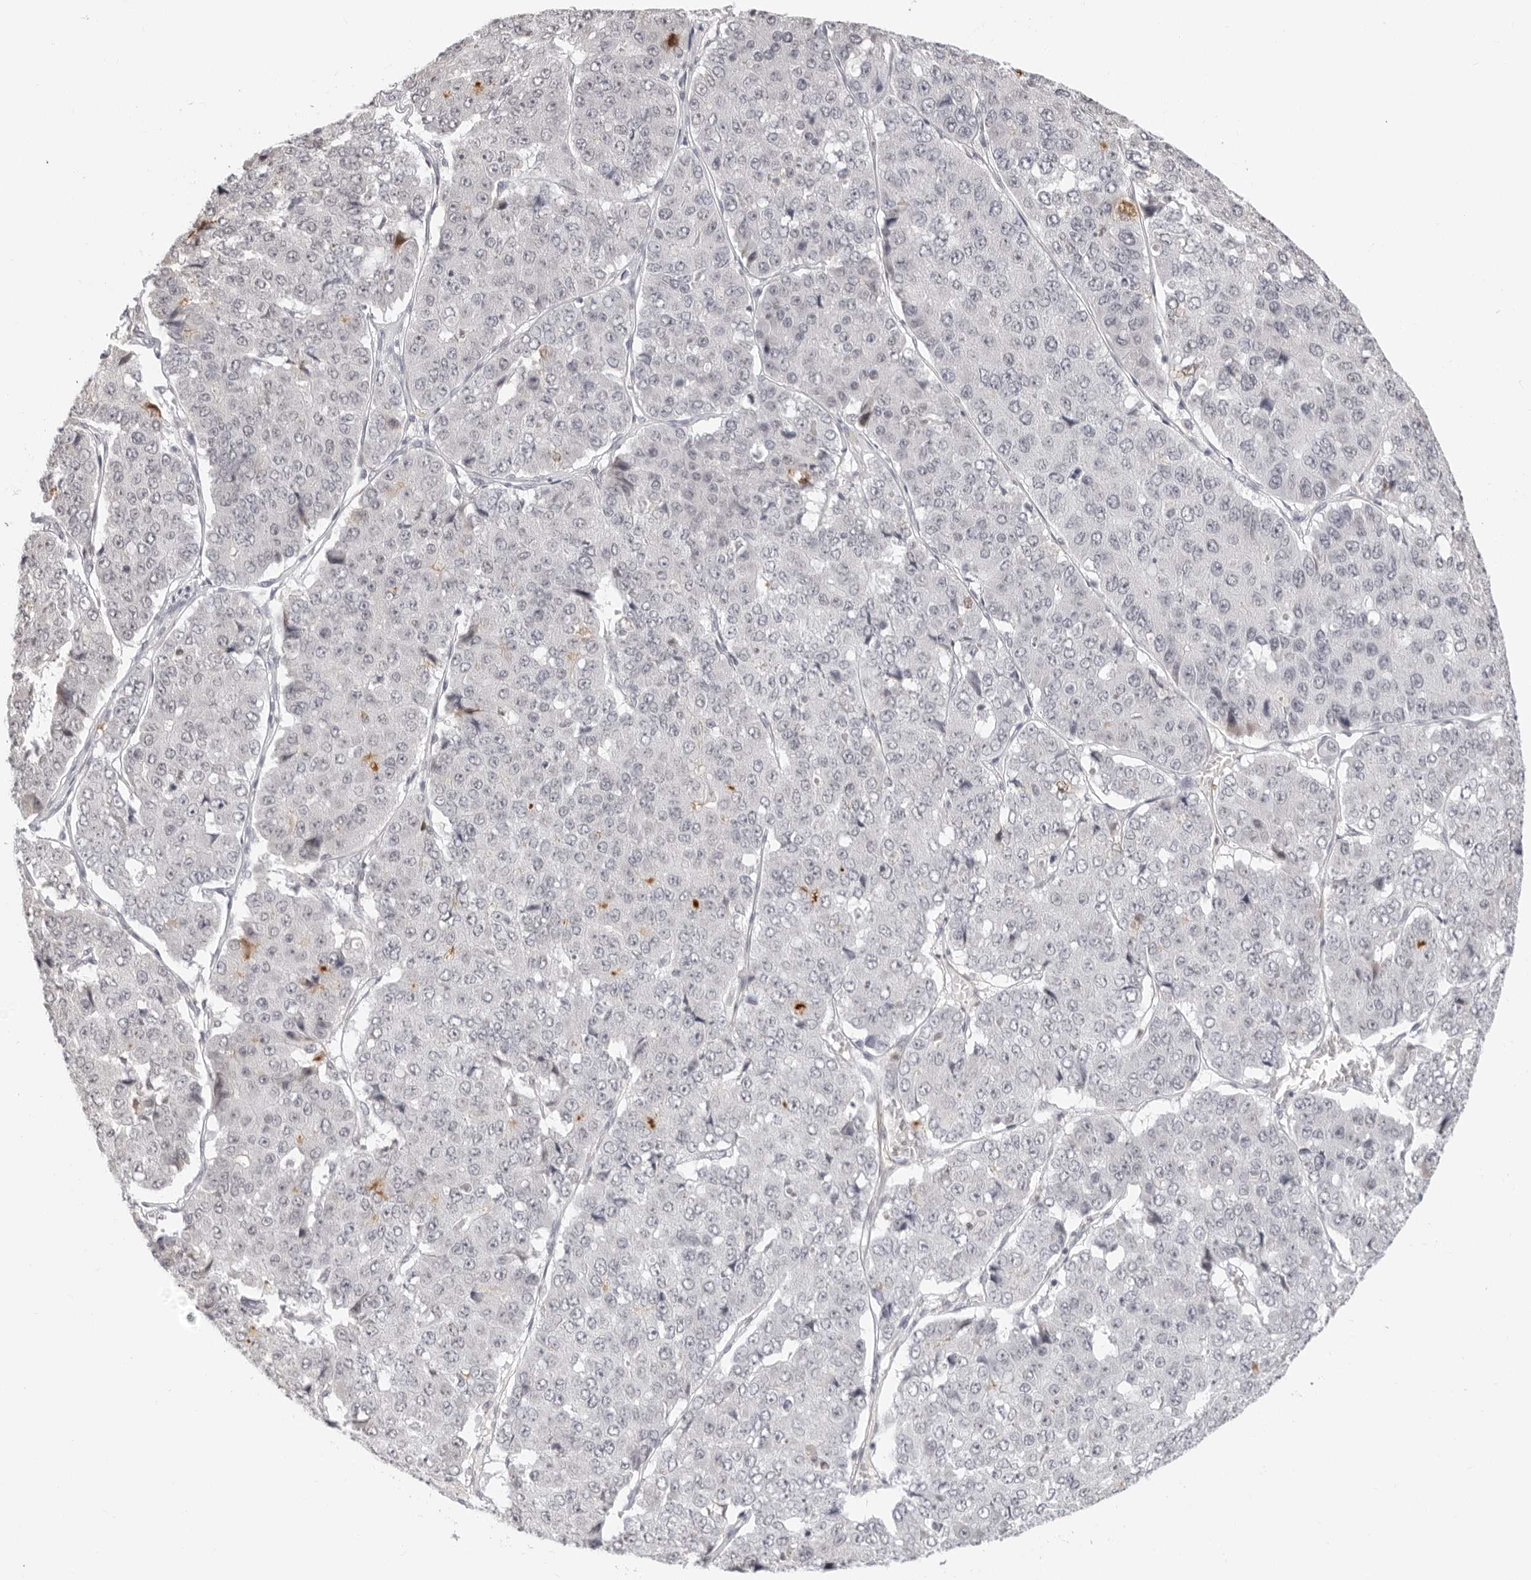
{"staining": {"intensity": "negative", "quantity": "none", "location": "none"}, "tissue": "pancreatic cancer", "cell_type": "Tumor cells", "image_type": "cancer", "snomed": [{"axis": "morphology", "description": "Adenocarcinoma, NOS"}, {"axis": "topography", "description": "Pancreas"}], "caption": "Immunohistochemistry (IHC) micrograph of adenocarcinoma (pancreatic) stained for a protein (brown), which reveals no expression in tumor cells.", "gene": "MSH6", "patient": {"sex": "male", "age": 50}}